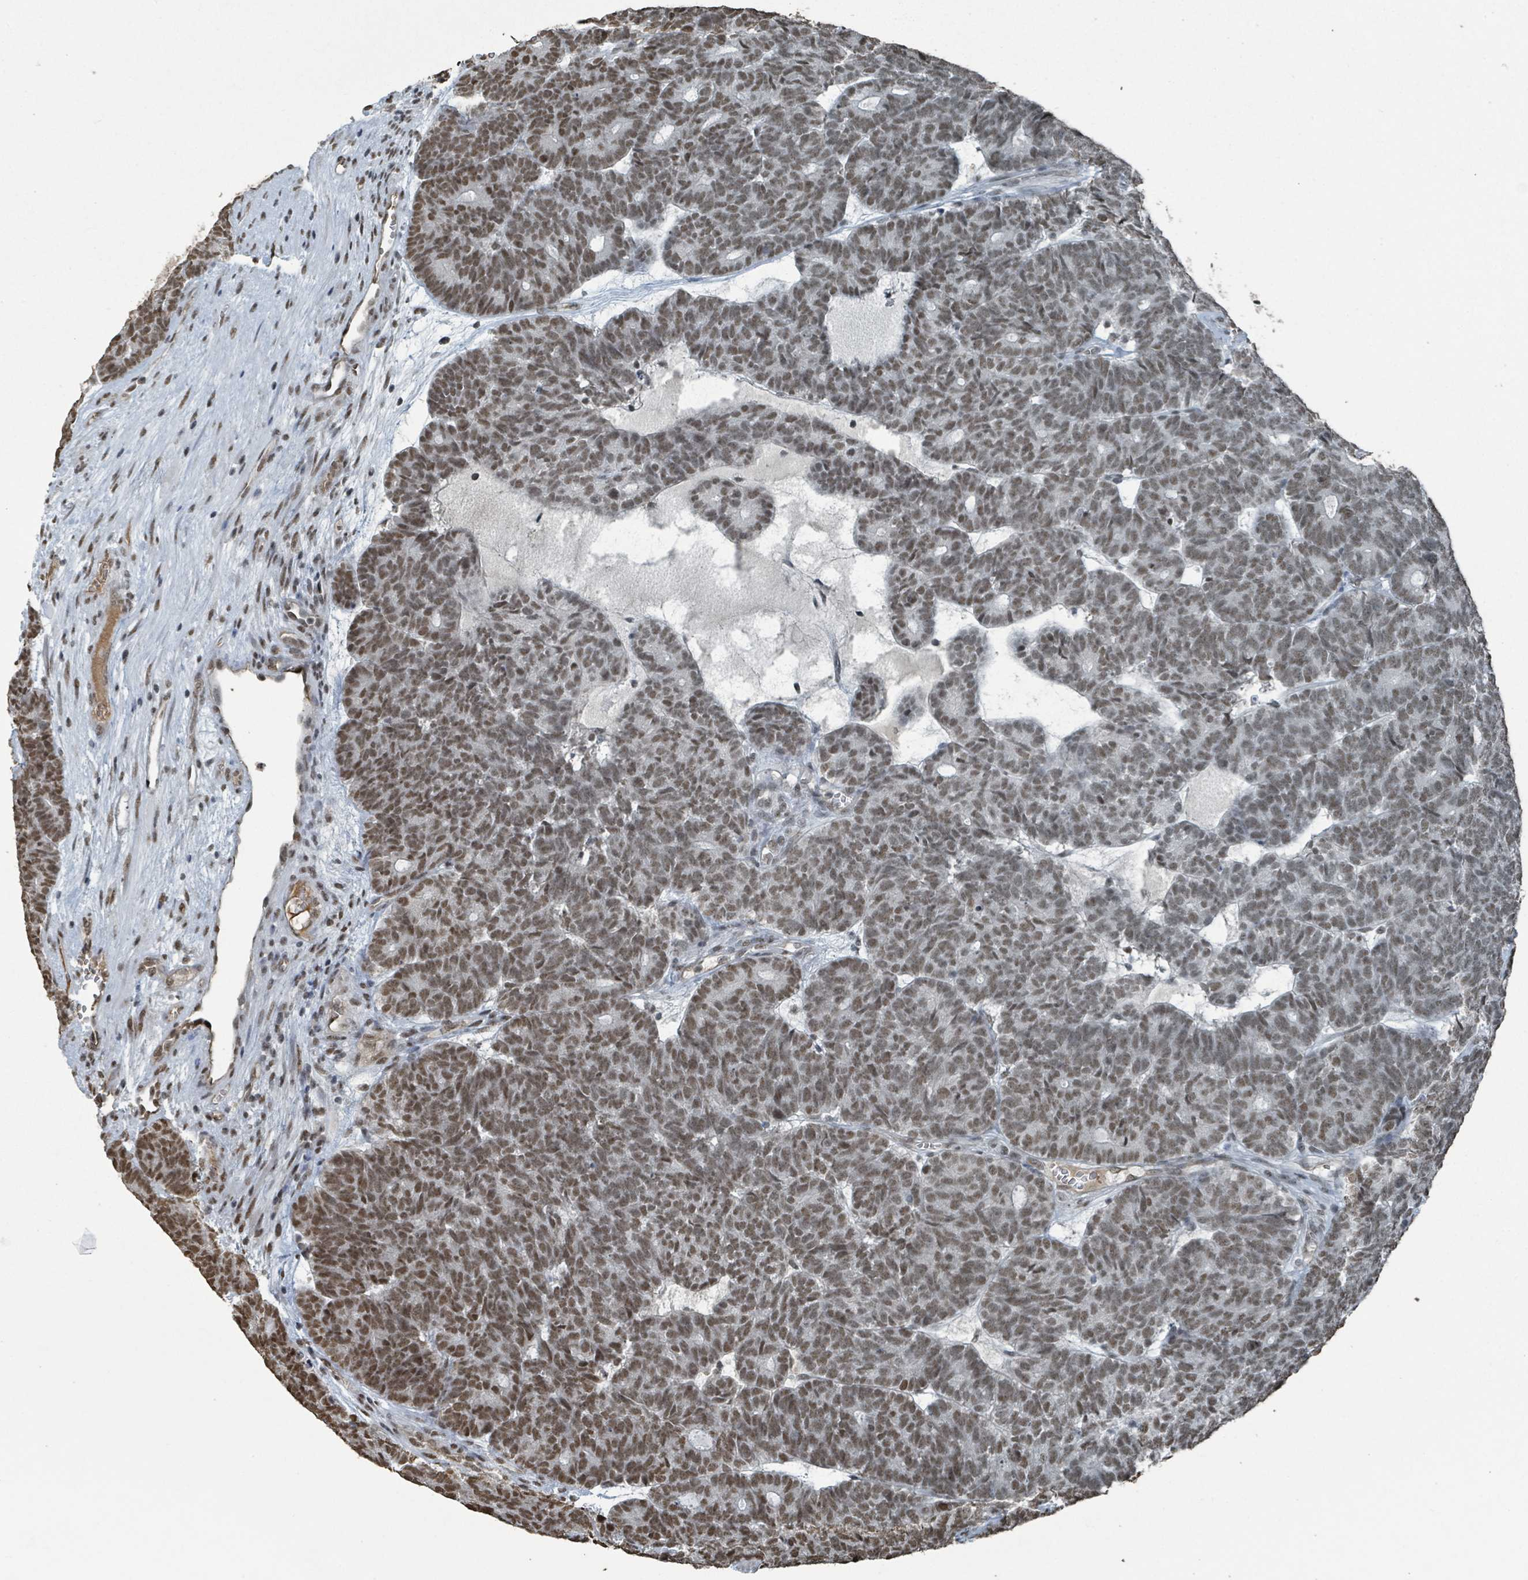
{"staining": {"intensity": "moderate", "quantity": ">75%", "location": "nuclear"}, "tissue": "head and neck cancer", "cell_type": "Tumor cells", "image_type": "cancer", "snomed": [{"axis": "morphology", "description": "Adenocarcinoma, NOS"}, {"axis": "topography", "description": "Head-Neck"}], "caption": "Moderate nuclear protein staining is present in about >75% of tumor cells in head and neck adenocarcinoma. The protein is stained brown, and the nuclei are stained in blue (DAB (3,3'-diaminobenzidine) IHC with brightfield microscopy, high magnification).", "gene": "PHIP", "patient": {"sex": "female", "age": 81}}